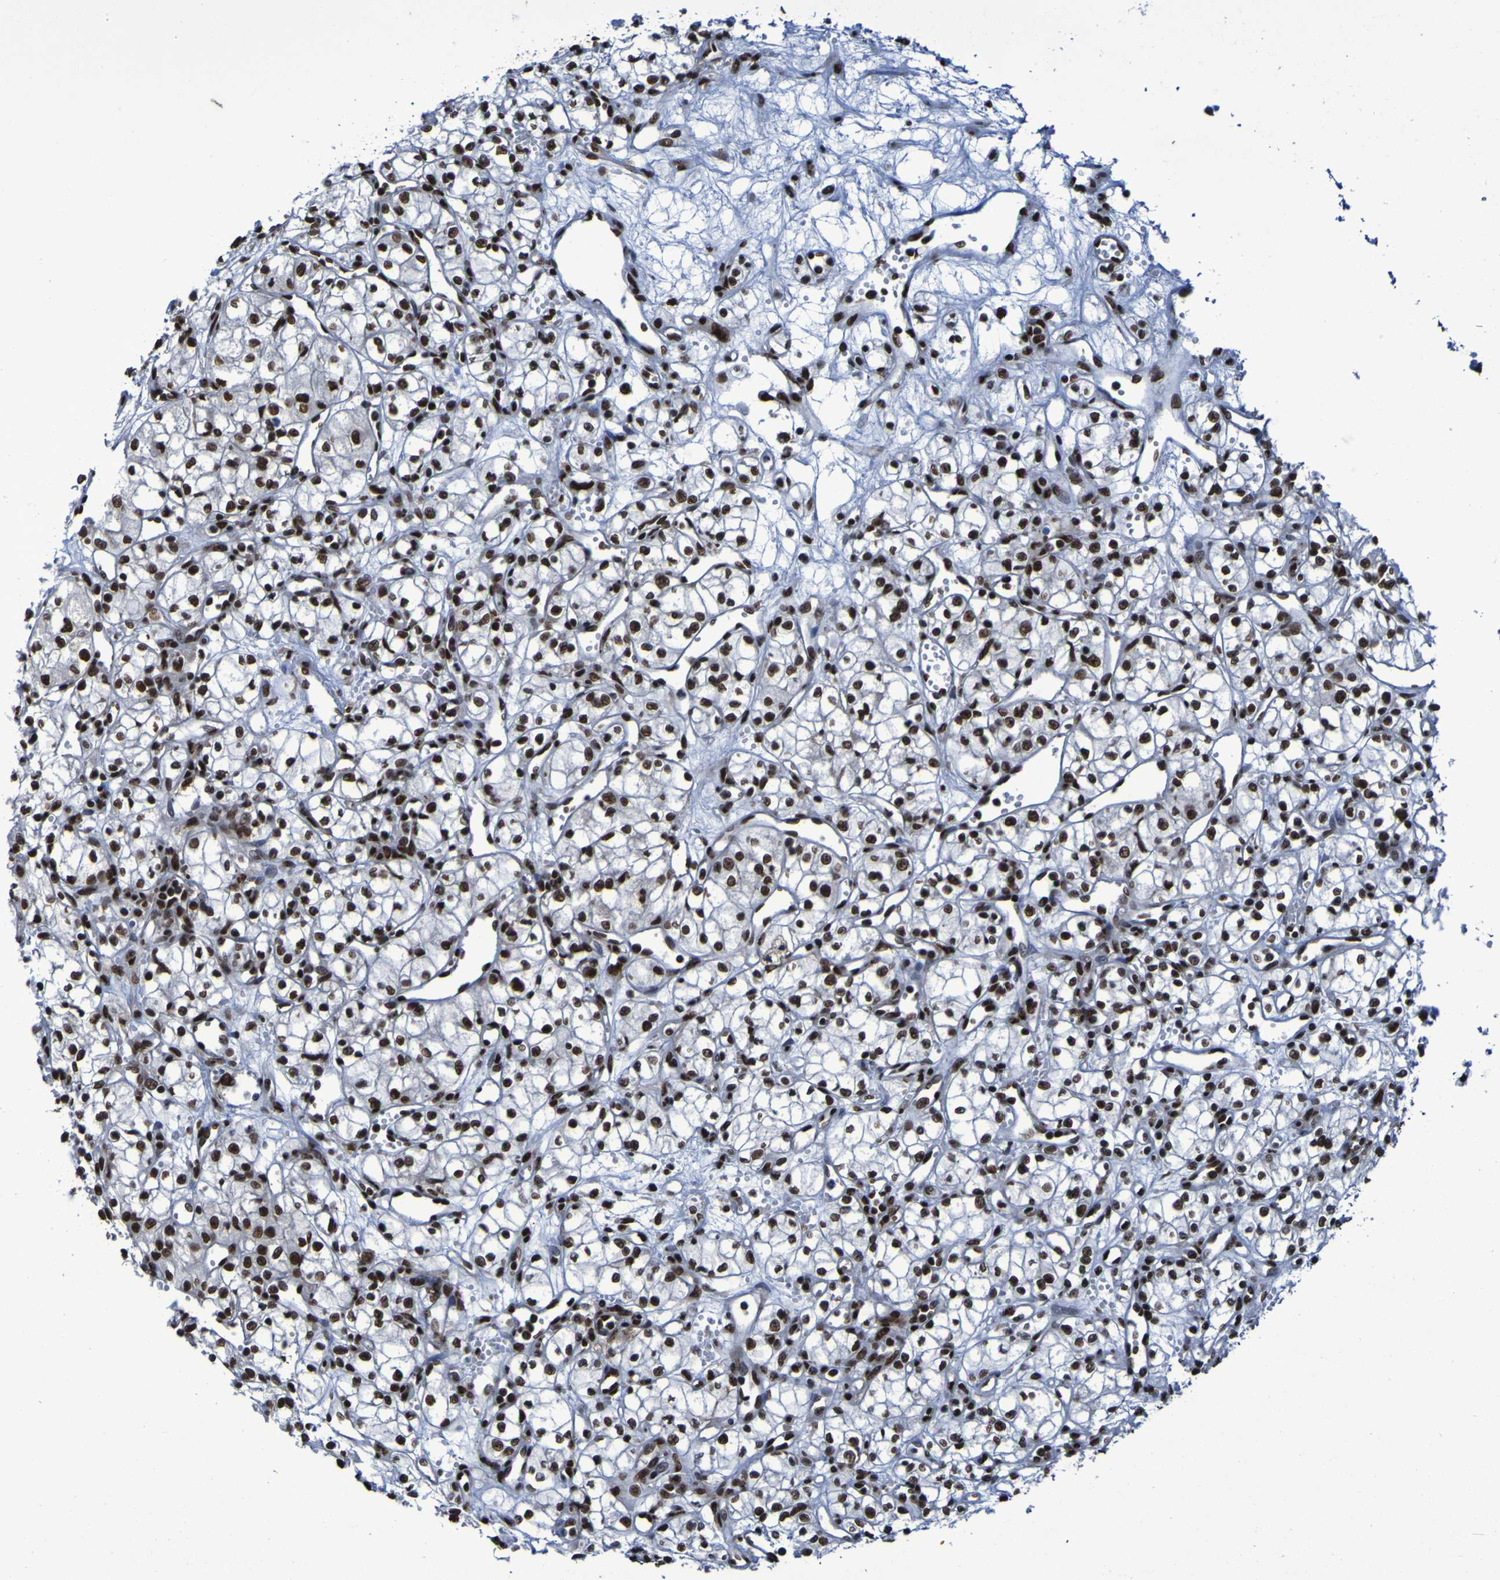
{"staining": {"intensity": "strong", "quantity": ">75%", "location": "nuclear"}, "tissue": "renal cancer", "cell_type": "Tumor cells", "image_type": "cancer", "snomed": [{"axis": "morphology", "description": "Normal tissue, NOS"}, {"axis": "morphology", "description": "Adenocarcinoma, NOS"}, {"axis": "topography", "description": "Kidney"}], "caption": "Protein staining reveals strong nuclear positivity in about >75% of tumor cells in adenocarcinoma (renal).", "gene": "HNRNPR", "patient": {"sex": "male", "age": 59}}